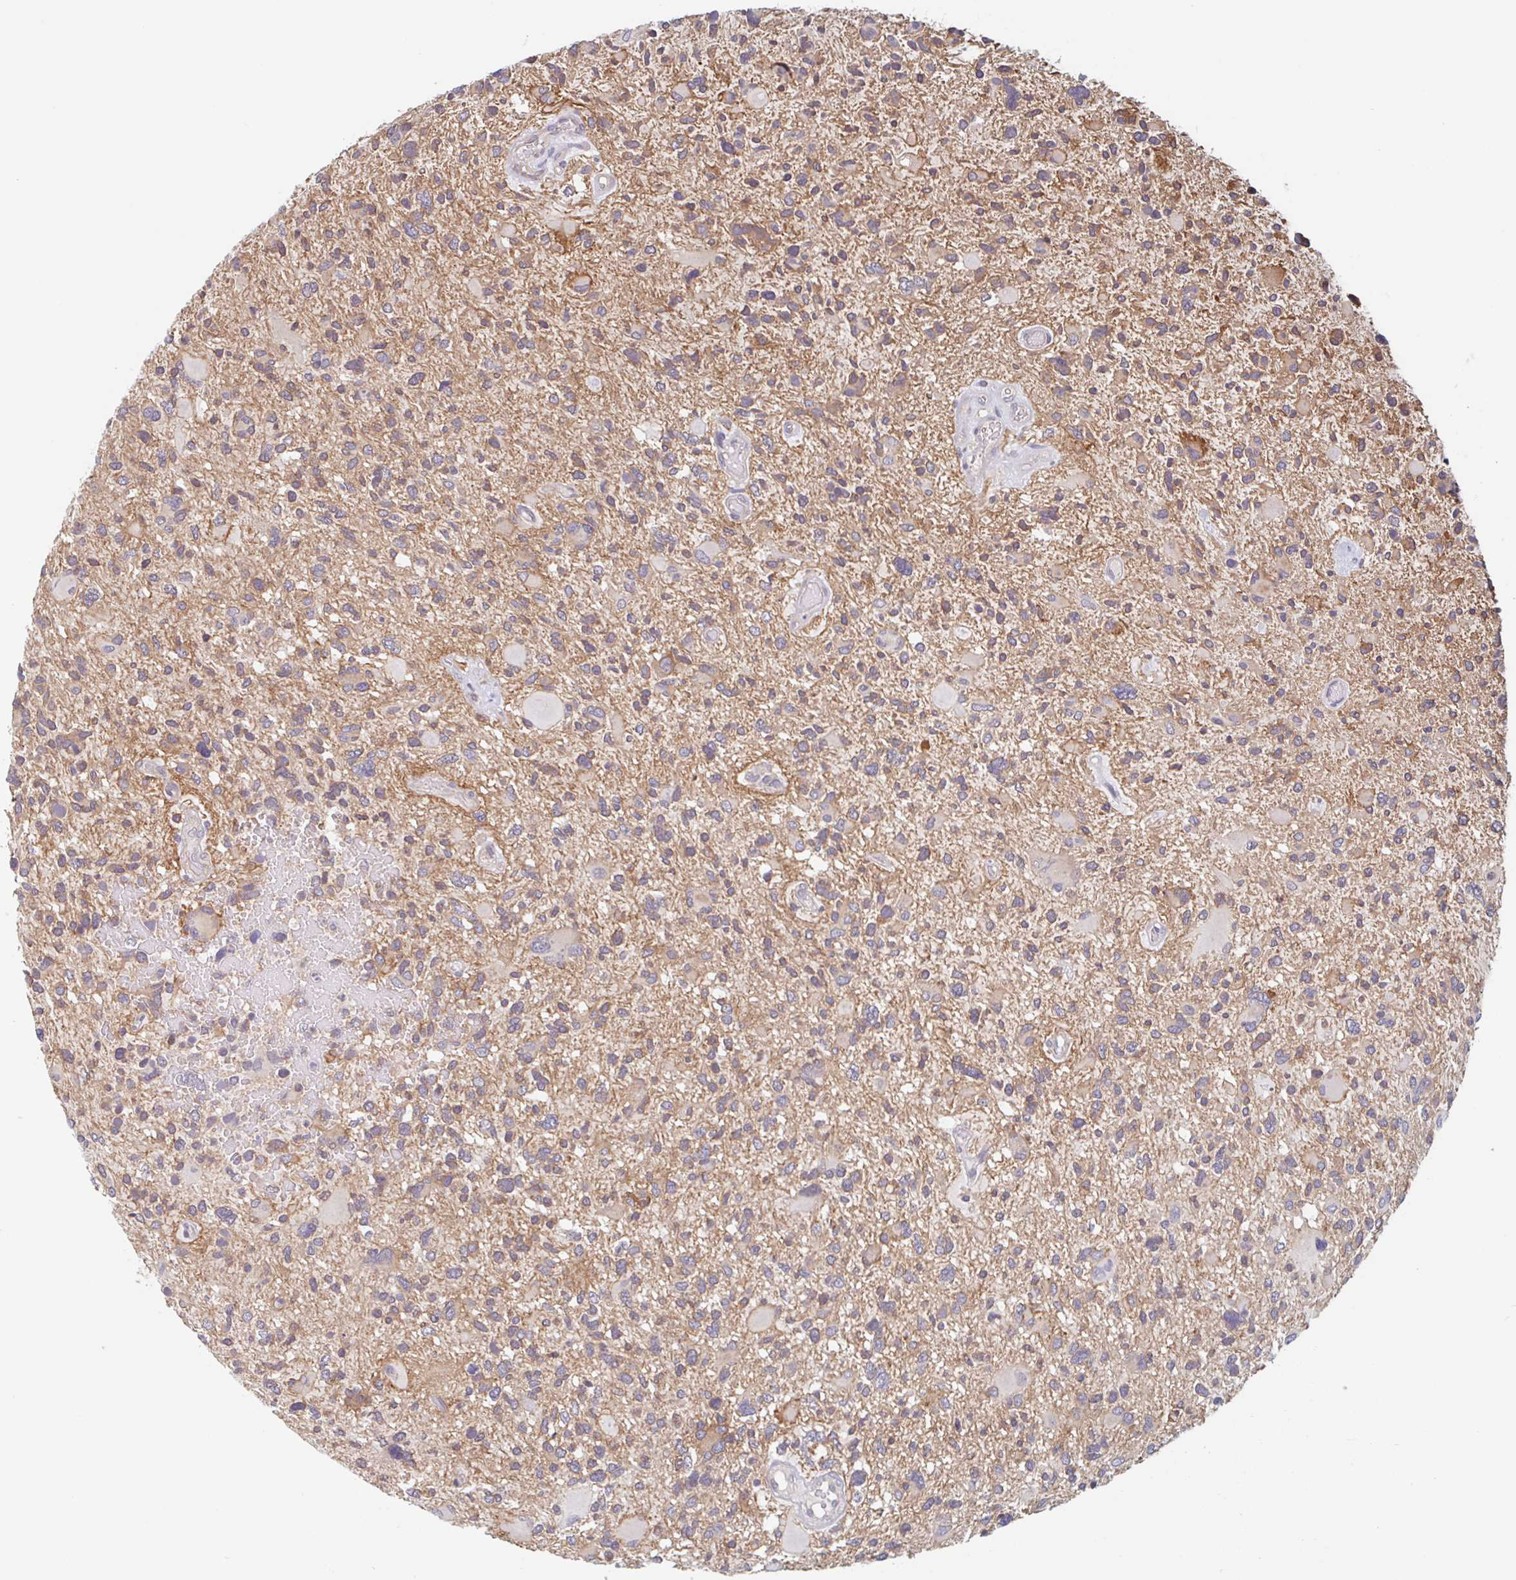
{"staining": {"intensity": "weak", "quantity": "25%-75%", "location": "cytoplasmic/membranous"}, "tissue": "glioma", "cell_type": "Tumor cells", "image_type": "cancer", "snomed": [{"axis": "morphology", "description": "Glioma, malignant, High grade"}, {"axis": "topography", "description": "Brain"}], "caption": "Tumor cells display low levels of weak cytoplasmic/membranous staining in about 25%-75% of cells in high-grade glioma (malignant). (Brightfield microscopy of DAB IHC at high magnification).", "gene": "SURF1", "patient": {"sex": "female", "age": 11}}